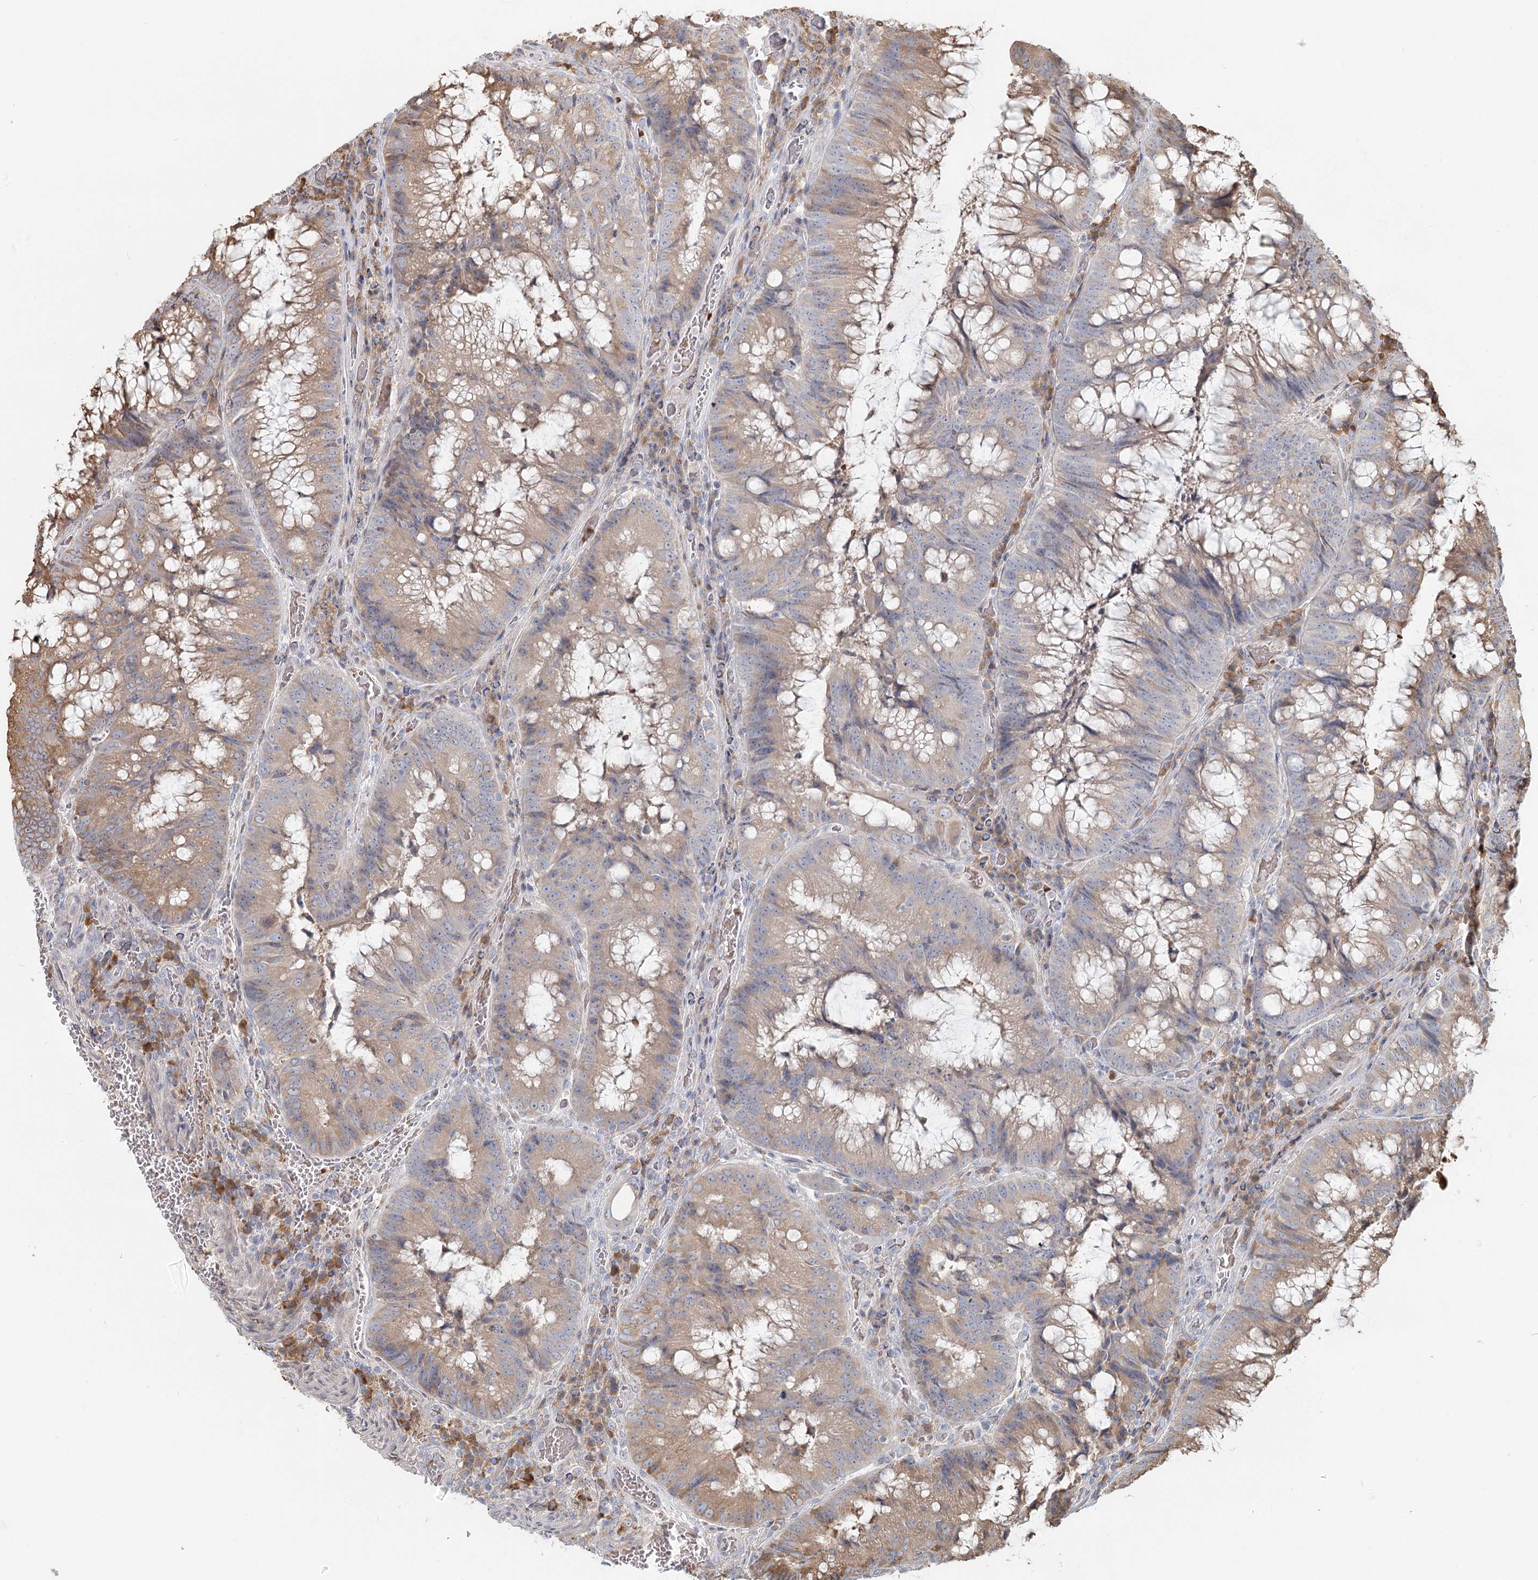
{"staining": {"intensity": "weak", "quantity": "25%-75%", "location": "cytoplasmic/membranous"}, "tissue": "colorectal cancer", "cell_type": "Tumor cells", "image_type": "cancer", "snomed": [{"axis": "morphology", "description": "Adenocarcinoma, NOS"}, {"axis": "topography", "description": "Rectum"}], "caption": "This is an image of IHC staining of colorectal cancer, which shows weak positivity in the cytoplasmic/membranous of tumor cells.", "gene": "ANKRD16", "patient": {"sex": "male", "age": 69}}